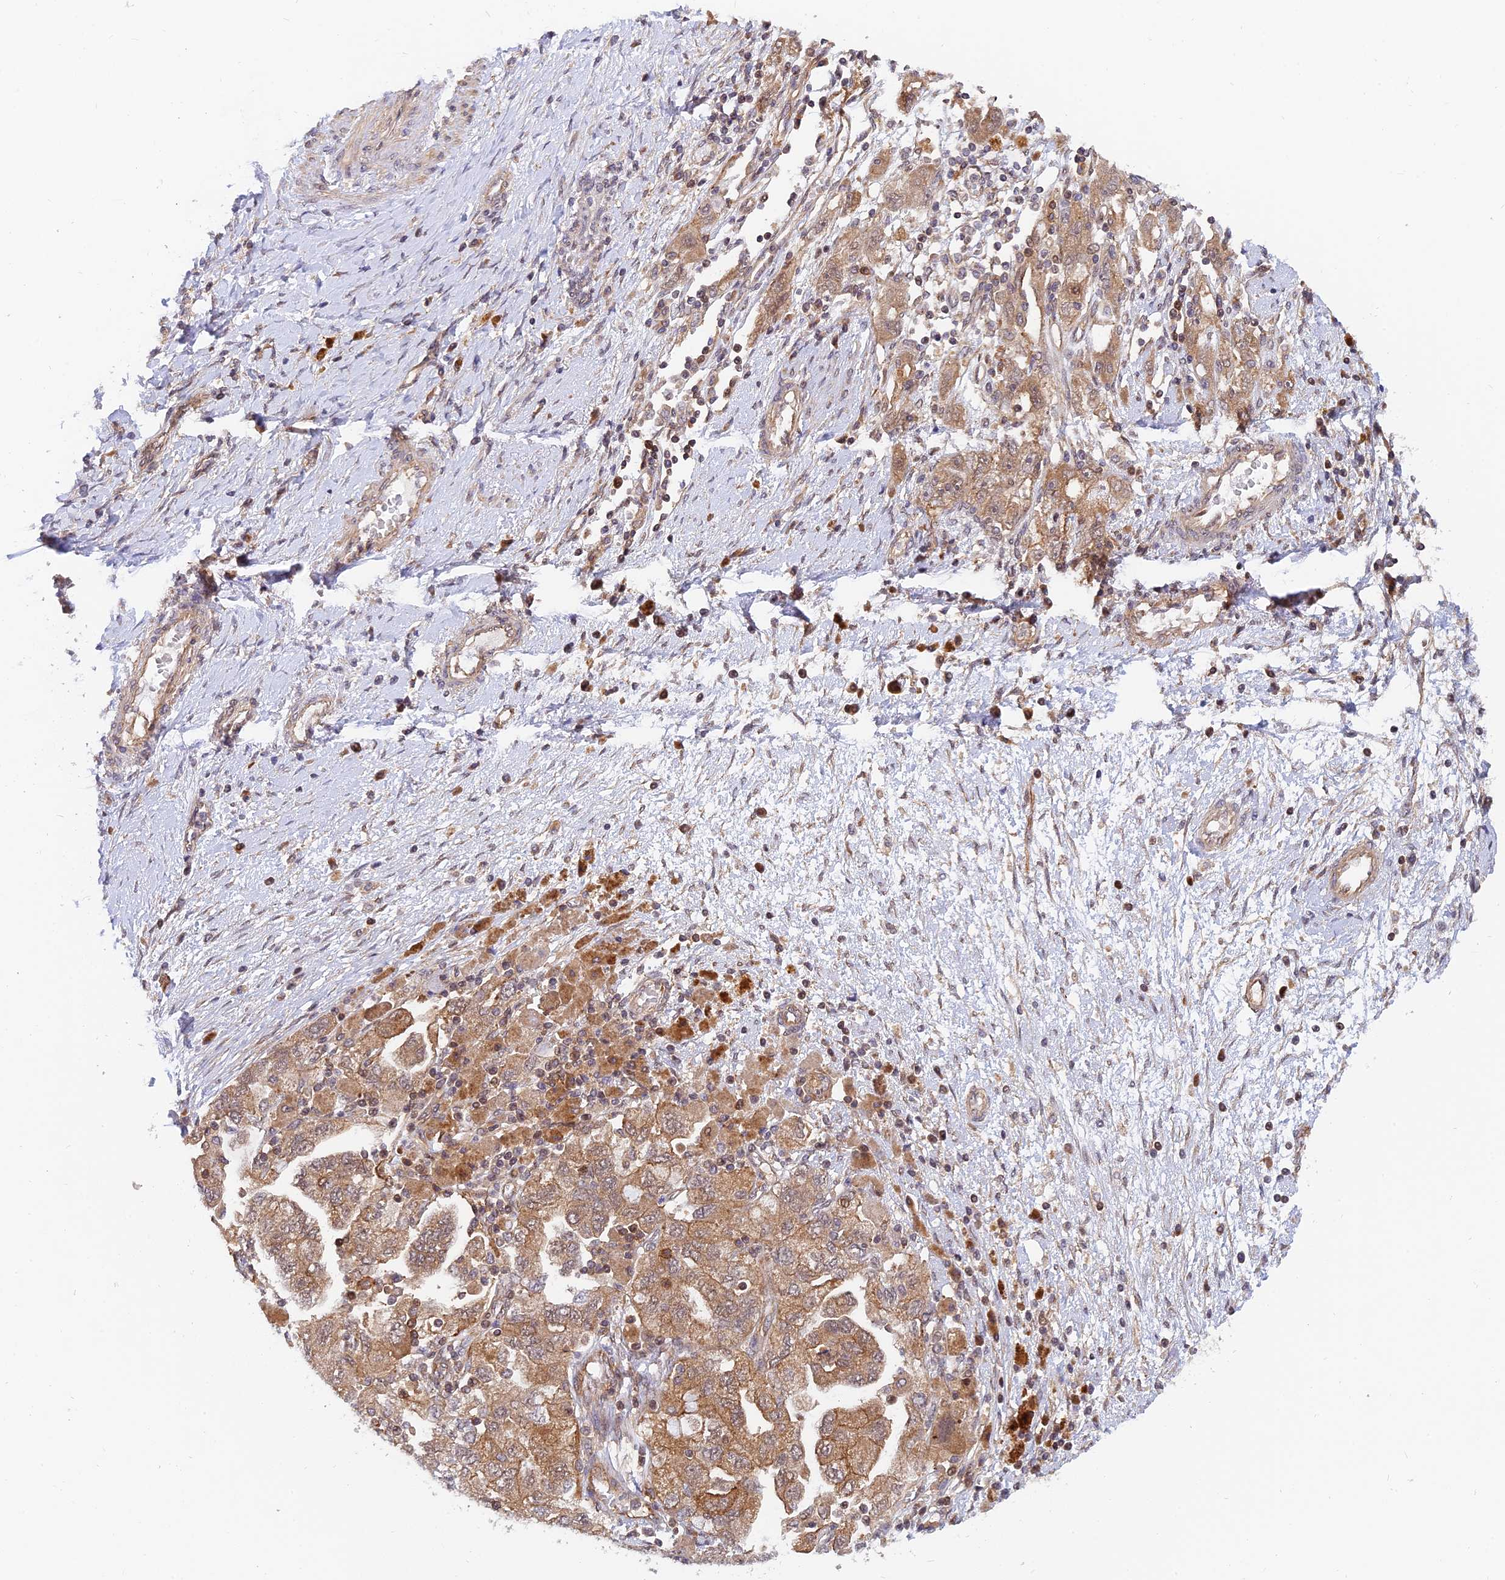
{"staining": {"intensity": "moderate", "quantity": ">75%", "location": "cytoplasmic/membranous"}, "tissue": "ovarian cancer", "cell_type": "Tumor cells", "image_type": "cancer", "snomed": [{"axis": "morphology", "description": "Carcinoma, NOS"}, {"axis": "morphology", "description": "Cystadenocarcinoma, serous, NOS"}, {"axis": "topography", "description": "Ovary"}], "caption": "An image showing moderate cytoplasmic/membranous expression in approximately >75% of tumor cells in ovarian cancer (serous cystadenocarcinoma), as visualized by brown immunohistochemical staining.", "gene": "WDR41", "patient": {"sex": "female", "age": 69}}